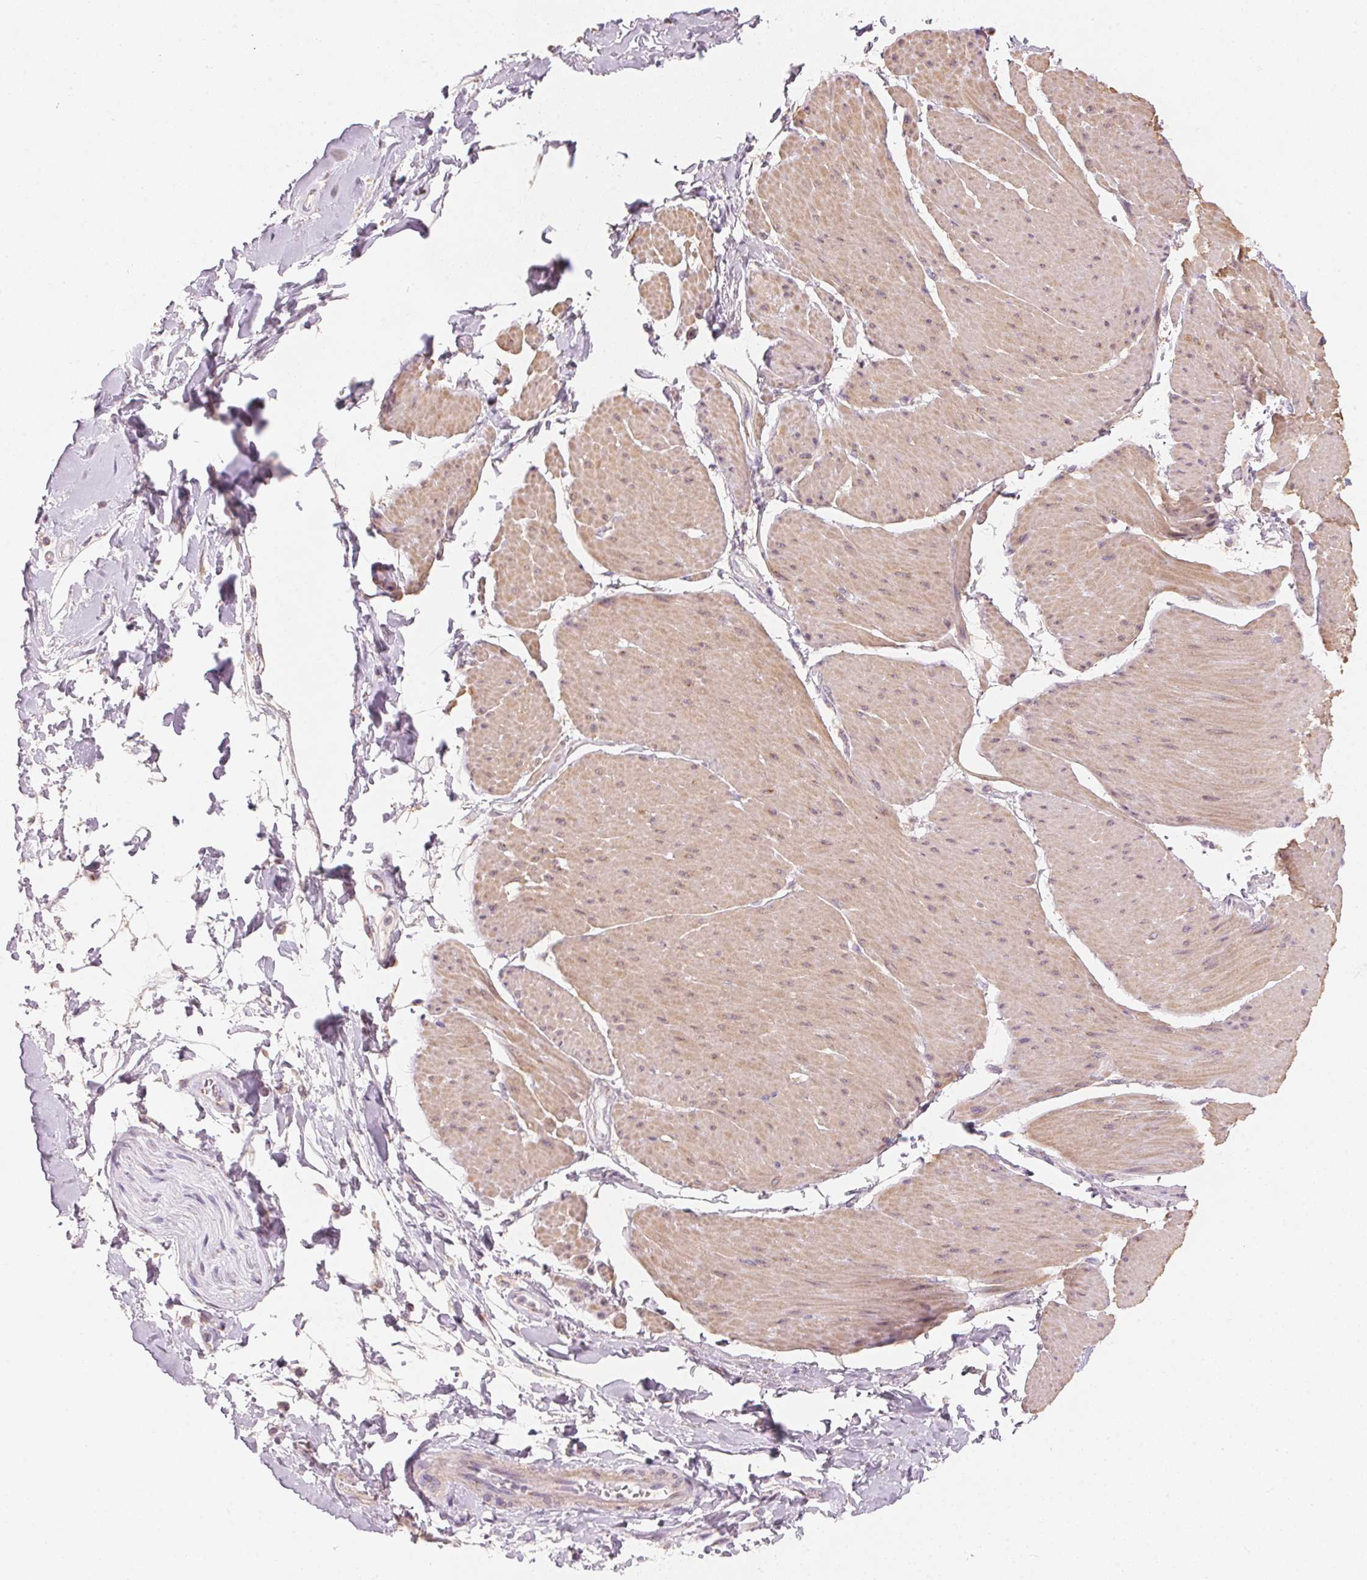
{"staining": {"intensity": "negative", "quantity": "none", "location": "none"}, "tissue": "adipose tissue", "cell_type": "Adipocytes", "image_type": "normal", "snomed": [{"axis": "morphology", "description": "Normal tissue, NOS"}, {"axis": "topography", "description": "Urinary bladder"}, {"axis": "topography", "description": "Peripheral nerve tissue"}], "caption": "Photomicrograph shows no protein positivity in adipocytes of unremarkable adipose tissue. (Brightfield microscopy of DAB (3,3'-diaminobenzidine) immunohistochemistry (IHC) at high magnification).", "gene": "DRAM2", "patient": {"sex": "female", "age": 60}}